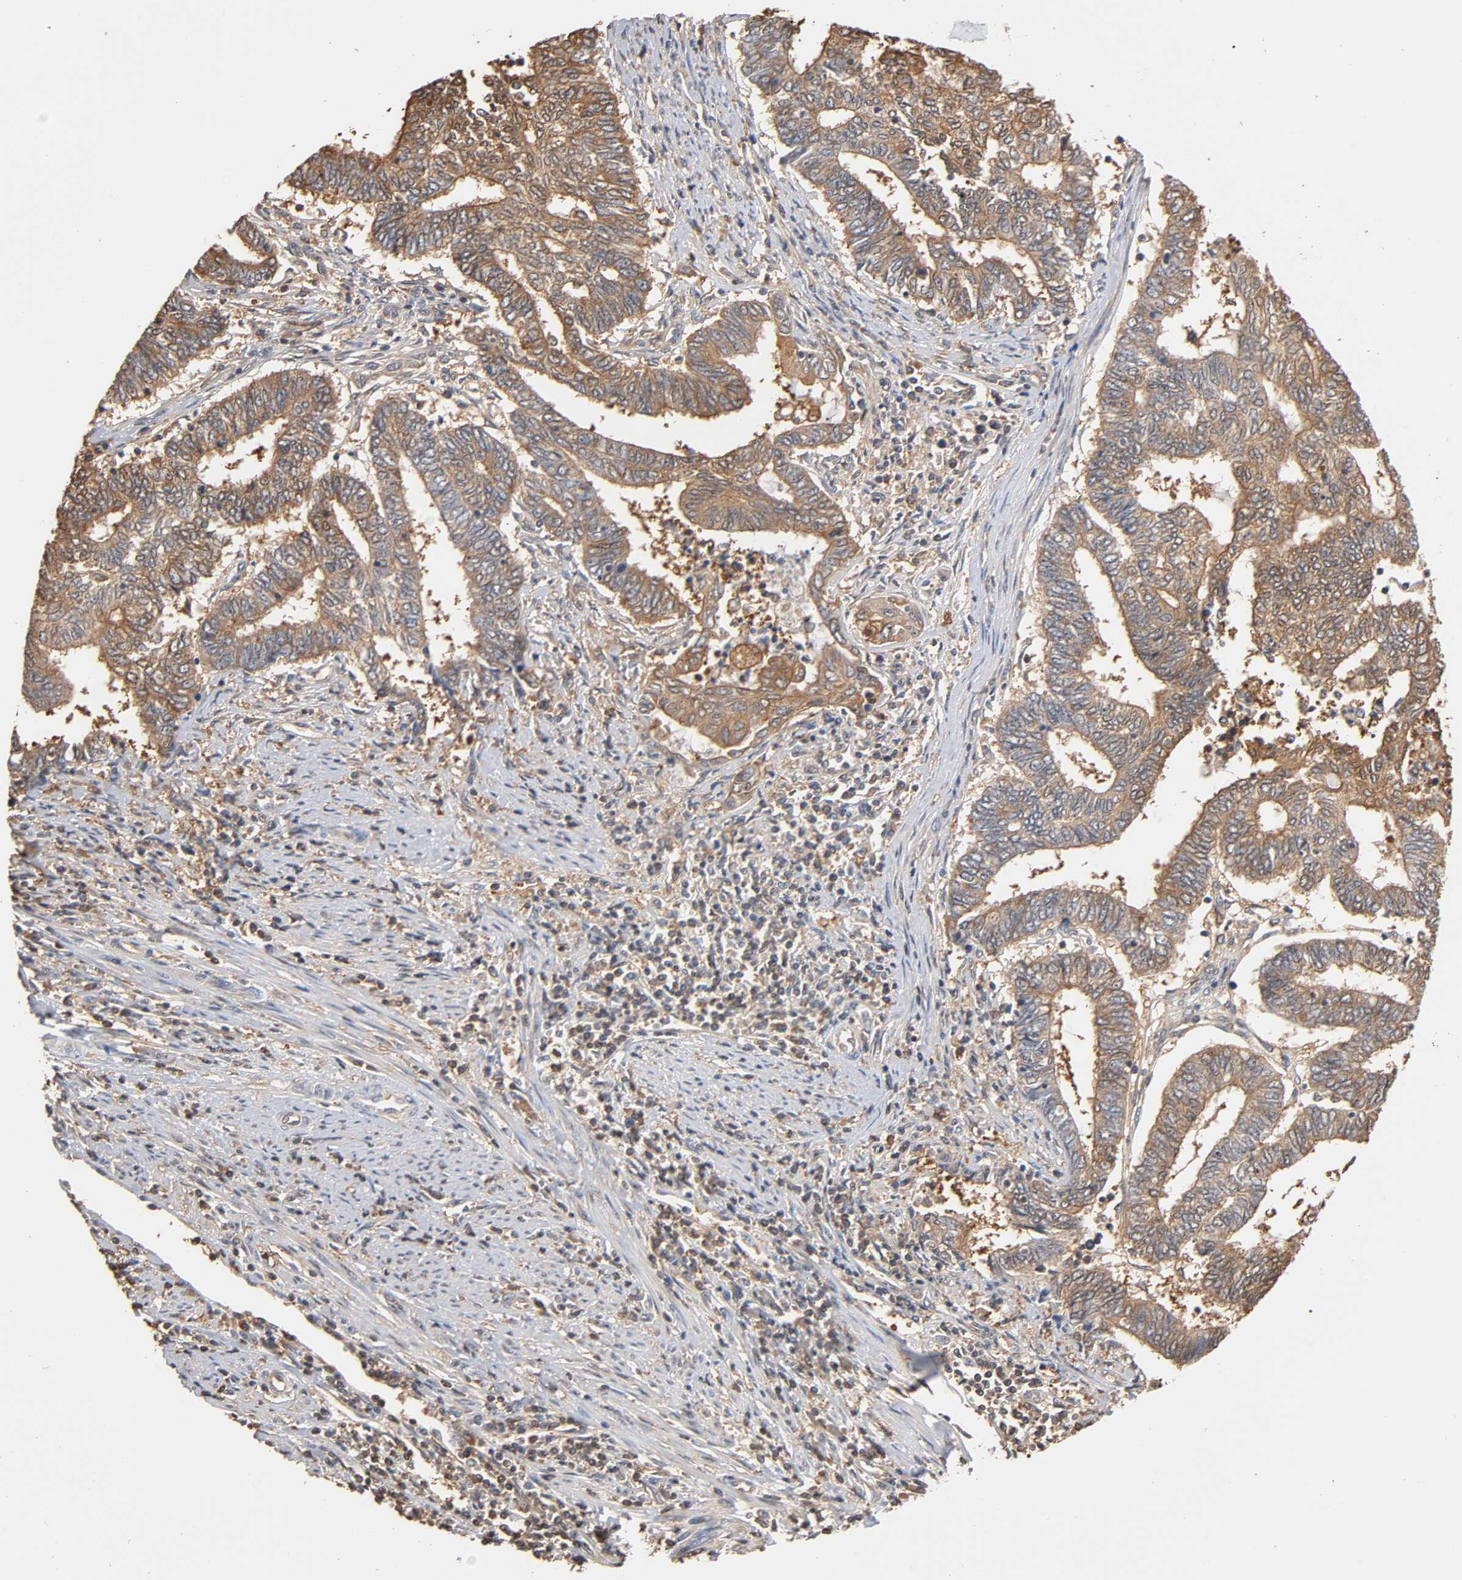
{"staining": {"intensity": "moderate", "quantity": ">75%", "location": "cytoplasmic/membranous"}, "tissue": "endometrial cancer", "cell_type": "Tumor cells", "image_type": "cancer", "snomed": [{"axis": "morphology", "description": "Adenocarcinoma, NOS"}, {"axis": "topography", "description": "Uterus"}, {"axis": "topography", "description": "Endometrium"}], "caption": "A medium amount of moderate cytoplasmic/membranous expression is appreciated in approximately >75% of tumor cells in adenocarcinoma (endometrial) tissue.", "gene": "ALDOA", "patient": {"sex": "female", "age": 70}}